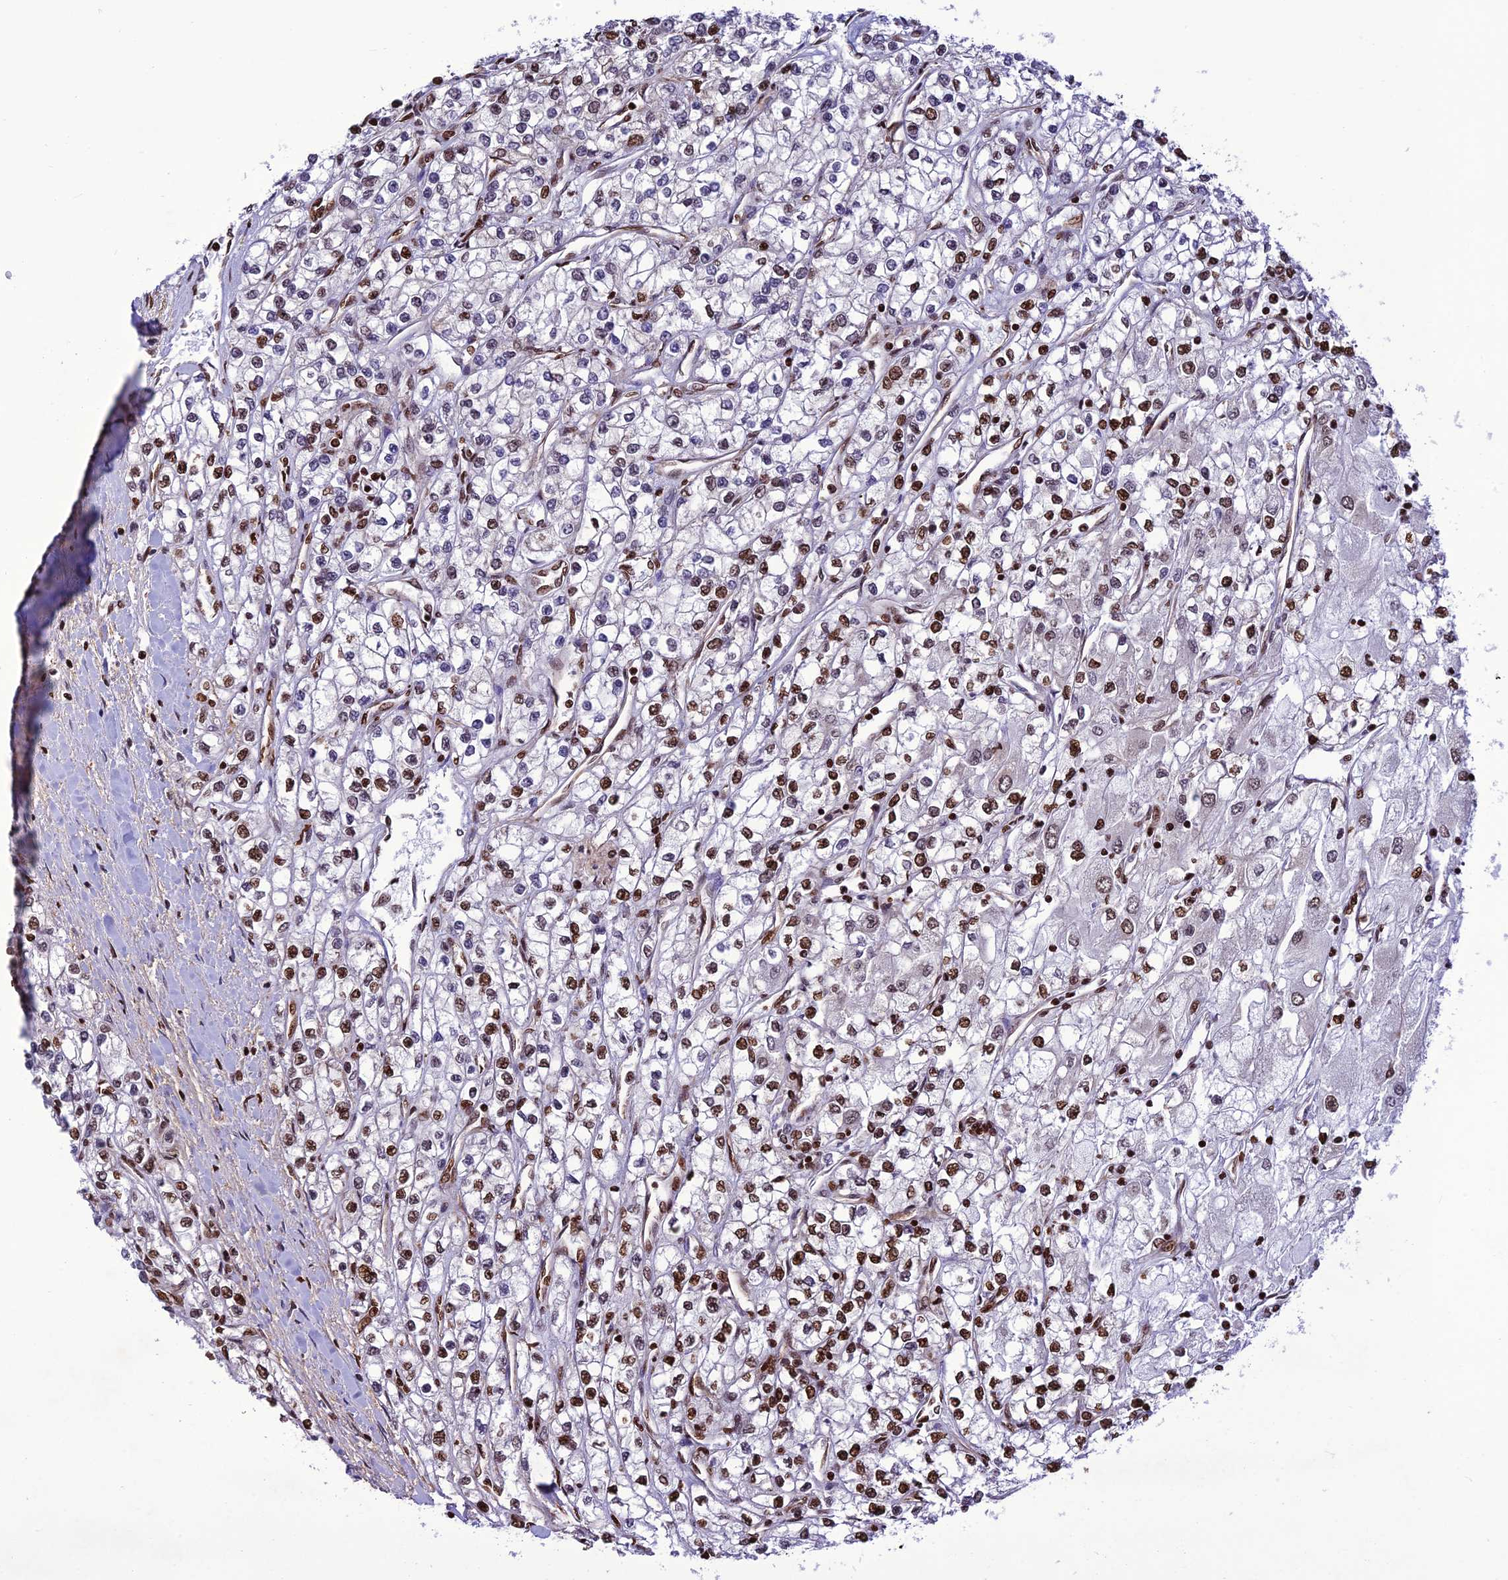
{"staining": {"intensity": "moderate", "quantity": "<25%", "location": "nuclear"}, "tissue": "renal cancer", "cell_type": "Tumor cells", "image_type": "cancer", "snomed": [{"axis": "morphology", "description": "Adenocarcinoma, NOS"}, {"axis": "topography", "description": "Kidney"}], "caption": "DAB immunohistochemical staining of human renal cancer shows moderate nuclear protein staining in about <25% of tumor cells.", "gene": "INO80E", "patient": {"sex": "male", "age": 80}}